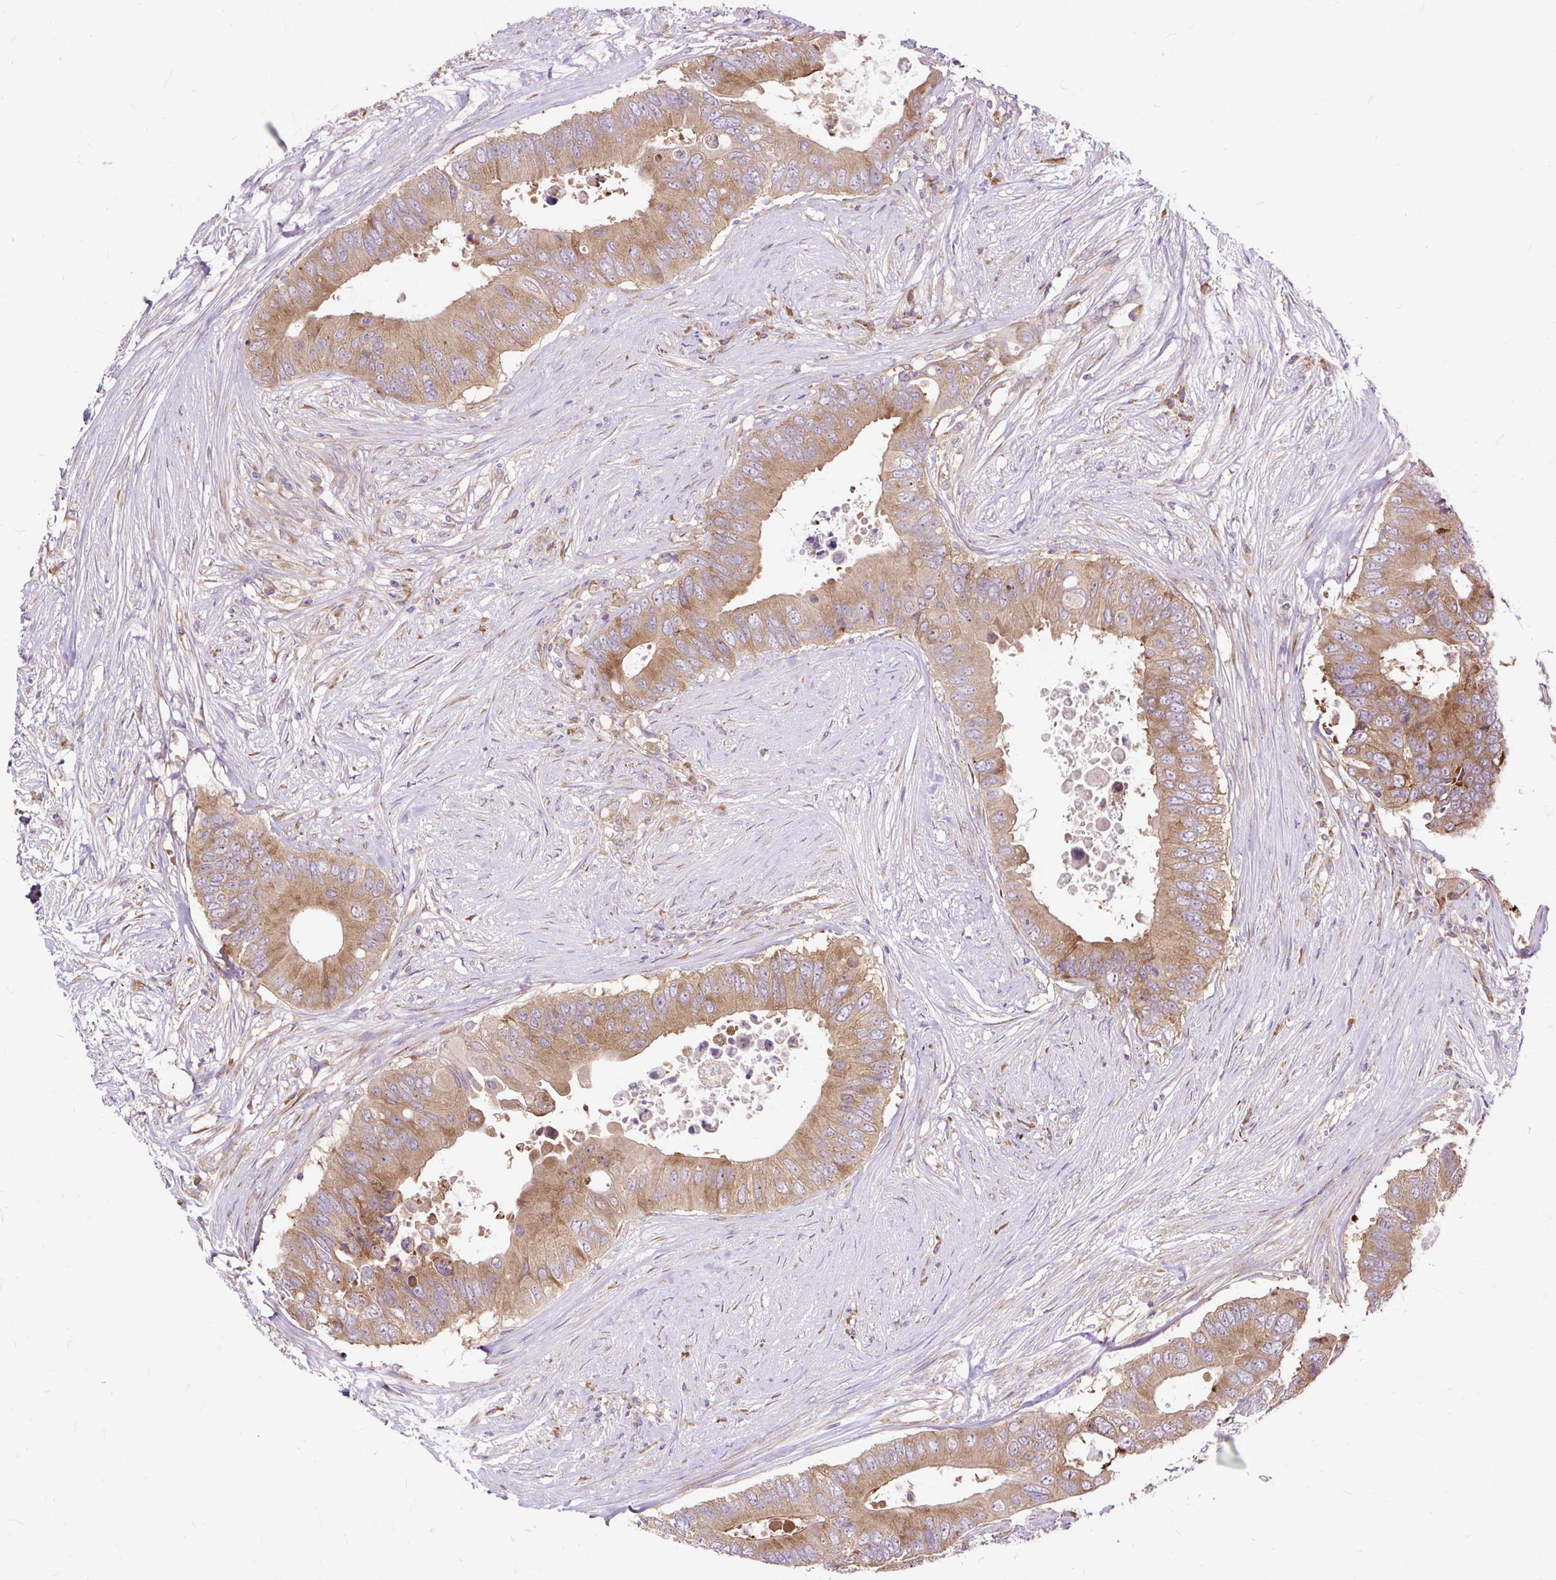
{"staining": {"intensity": "moderate", "quantity": ">75%", "location": "cytoplasmic/membranous"}, "tissue": "colorectal cancer", "cell_type": "Tumor cells", "image_type": "cancer", "snomed": [{"axis": "morphology", "description": "Adenocarcinoma, NOS"}, {"axis": "topography", "description": "Colon"}], "caption": "High-power microscopy captured an IHC image of colorectal cancer, revealing moderate cytoplasmic/membranous staining in approximately >75% of tumor cells.", "gene": "RPS5", "patient": {"sex": "male", "age": 71}}